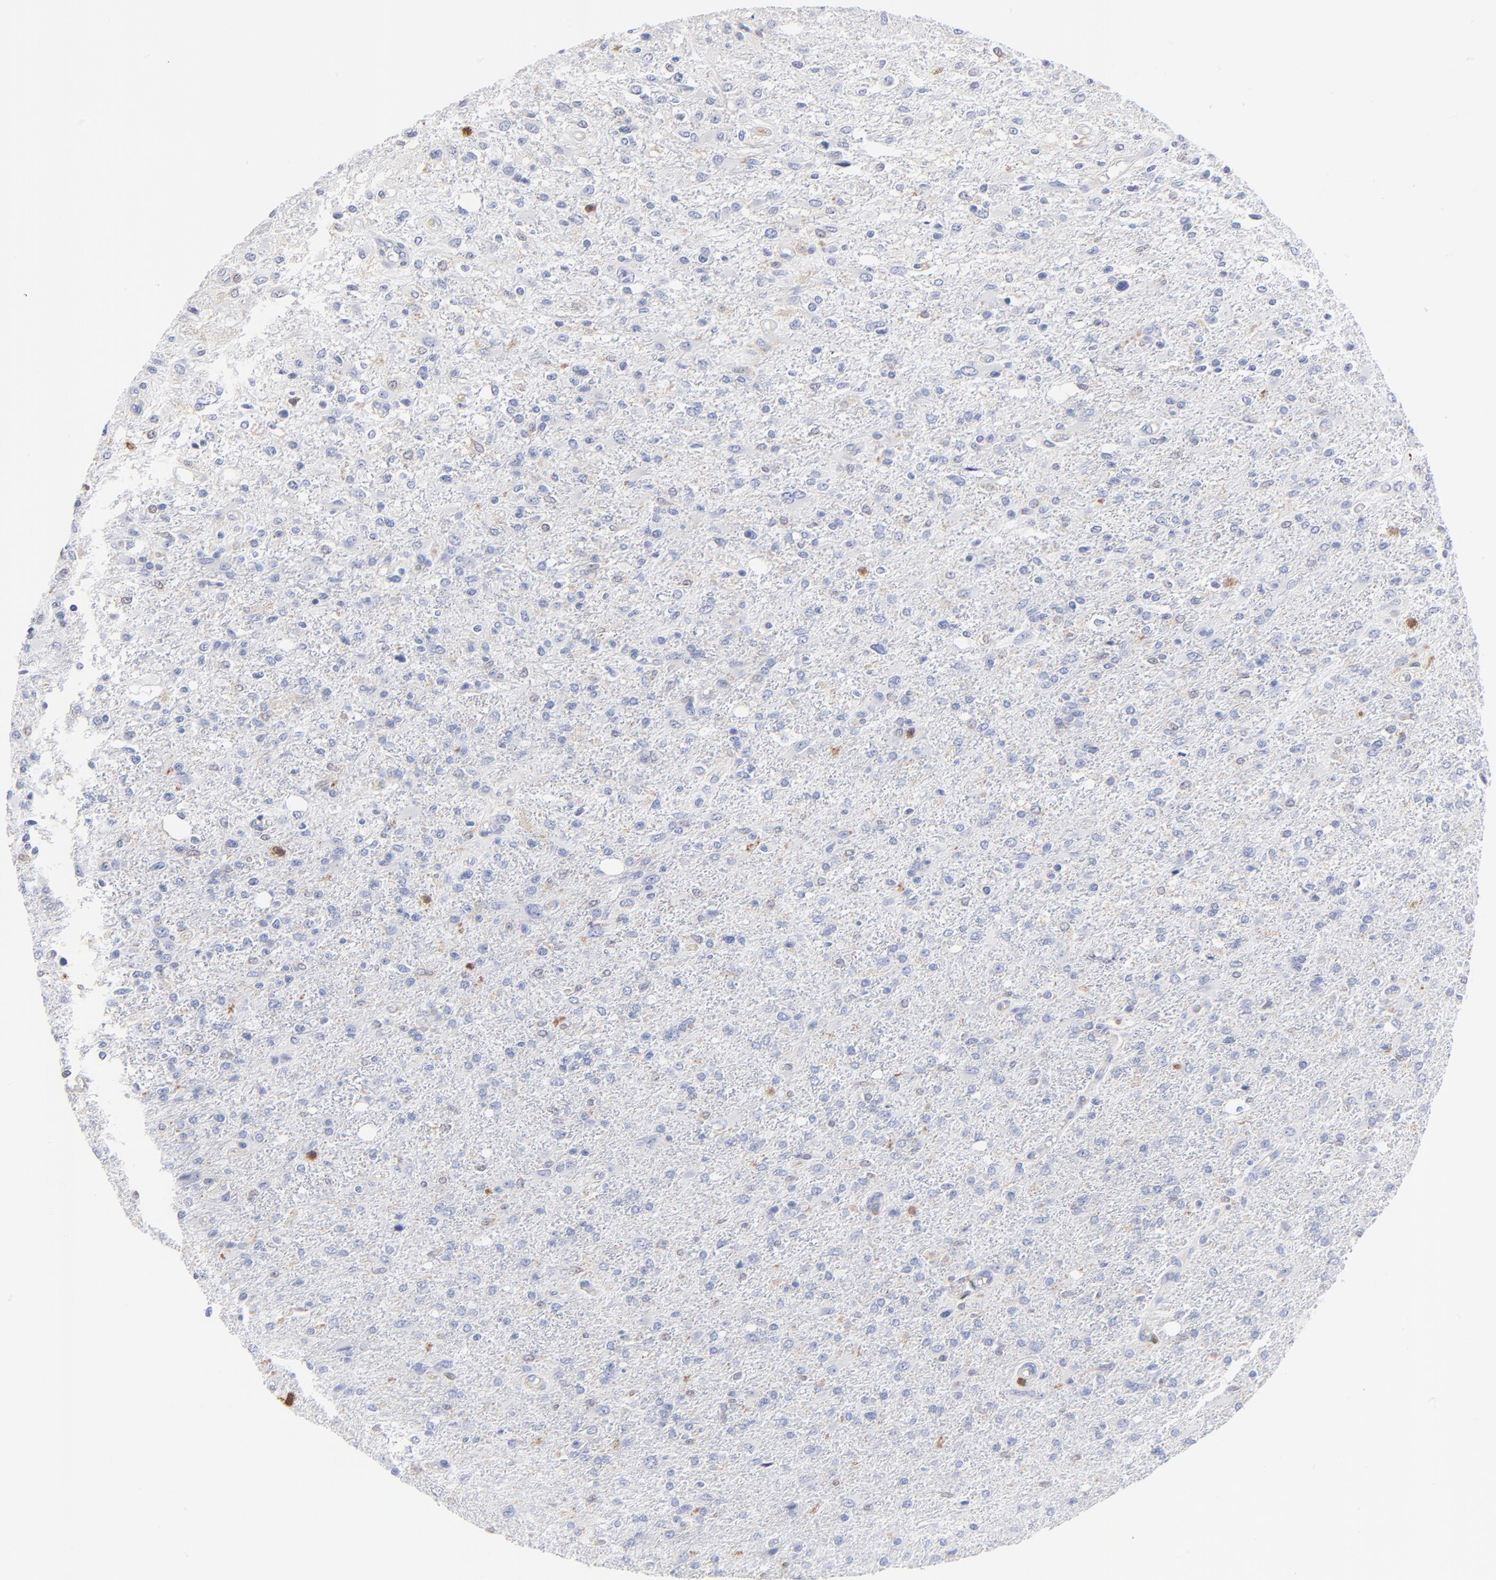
{"staining": {"intensity": "negative", "quantity": "none", "location": "none"}, "tissue": "glioma", "cell_type": "Tumor cells", "image_type": "cancer", "snomed": [{"axis": "morphology", "description": "Glioma, malignant, High grade"}, {"axis": "topography", "description": "Cerebral cortex"}], "caption": "DAB immunohistochemical staining of malignant glioma (high-grade) reveals no significant positivity in tumor cells. (DAB (3,3'-diaminobenzidine) IHC, high magnification).", "gene": "TBXT", "patient": {"sex": "male", "age": 76}}